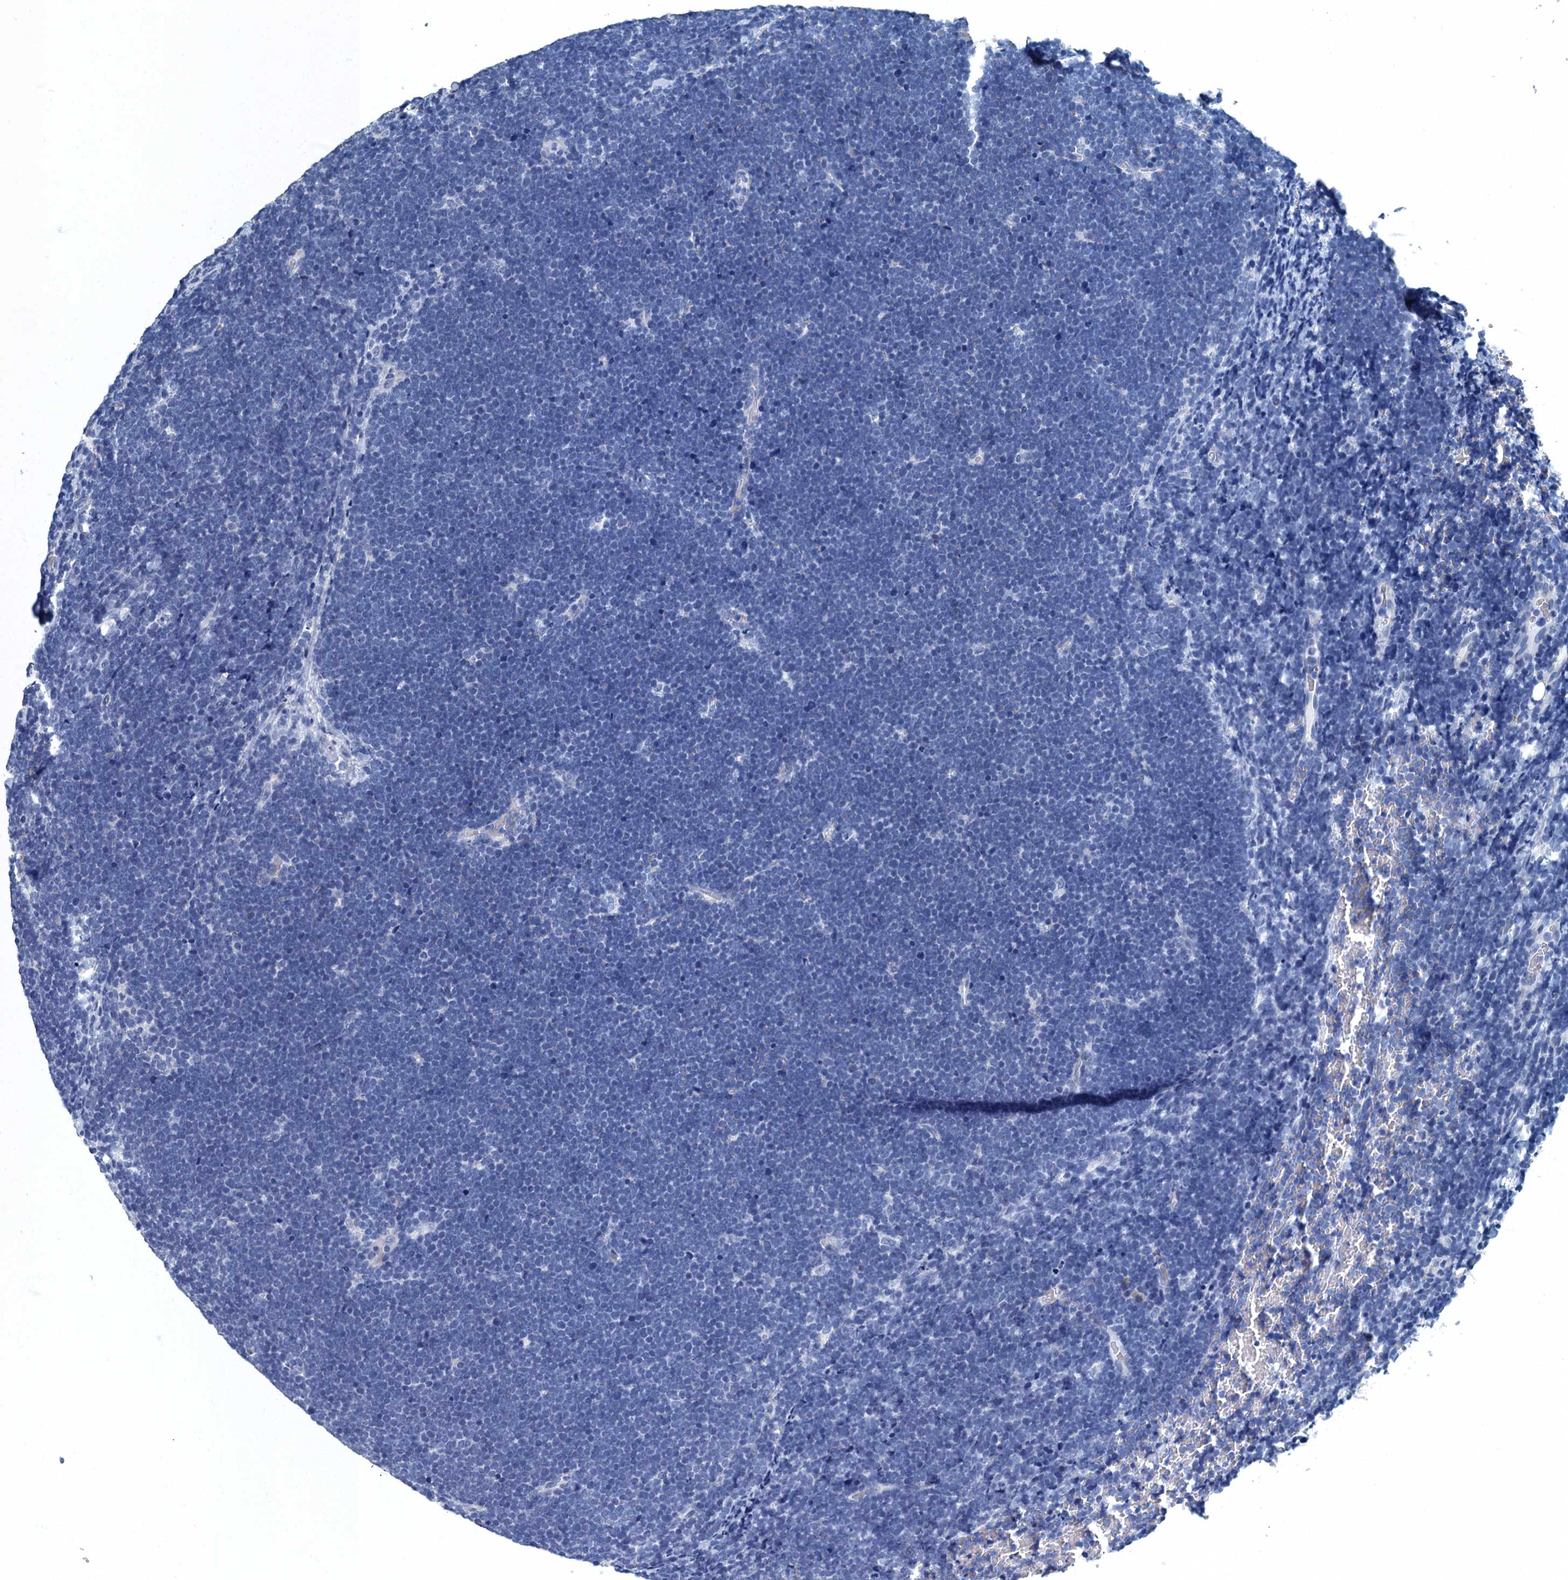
{"staining": {"intensity": "negative", "quantity": "none", "location": "none"}, "tissue": "lymphoma", "cell_type": "Tumor cells", "image_type": "cancer", "snomed": [{"axis": "morphology", "description": "Malignant lymphoma, non-Hodgkin's type, High grade"}, {"axis": "topography", "description": "Lymph node"}], "caption": "Image shows no significant protein expression in tumor cells of lymphoma.", "gene": "GADL1", "patient": {"sex": "male", "age": 13}}